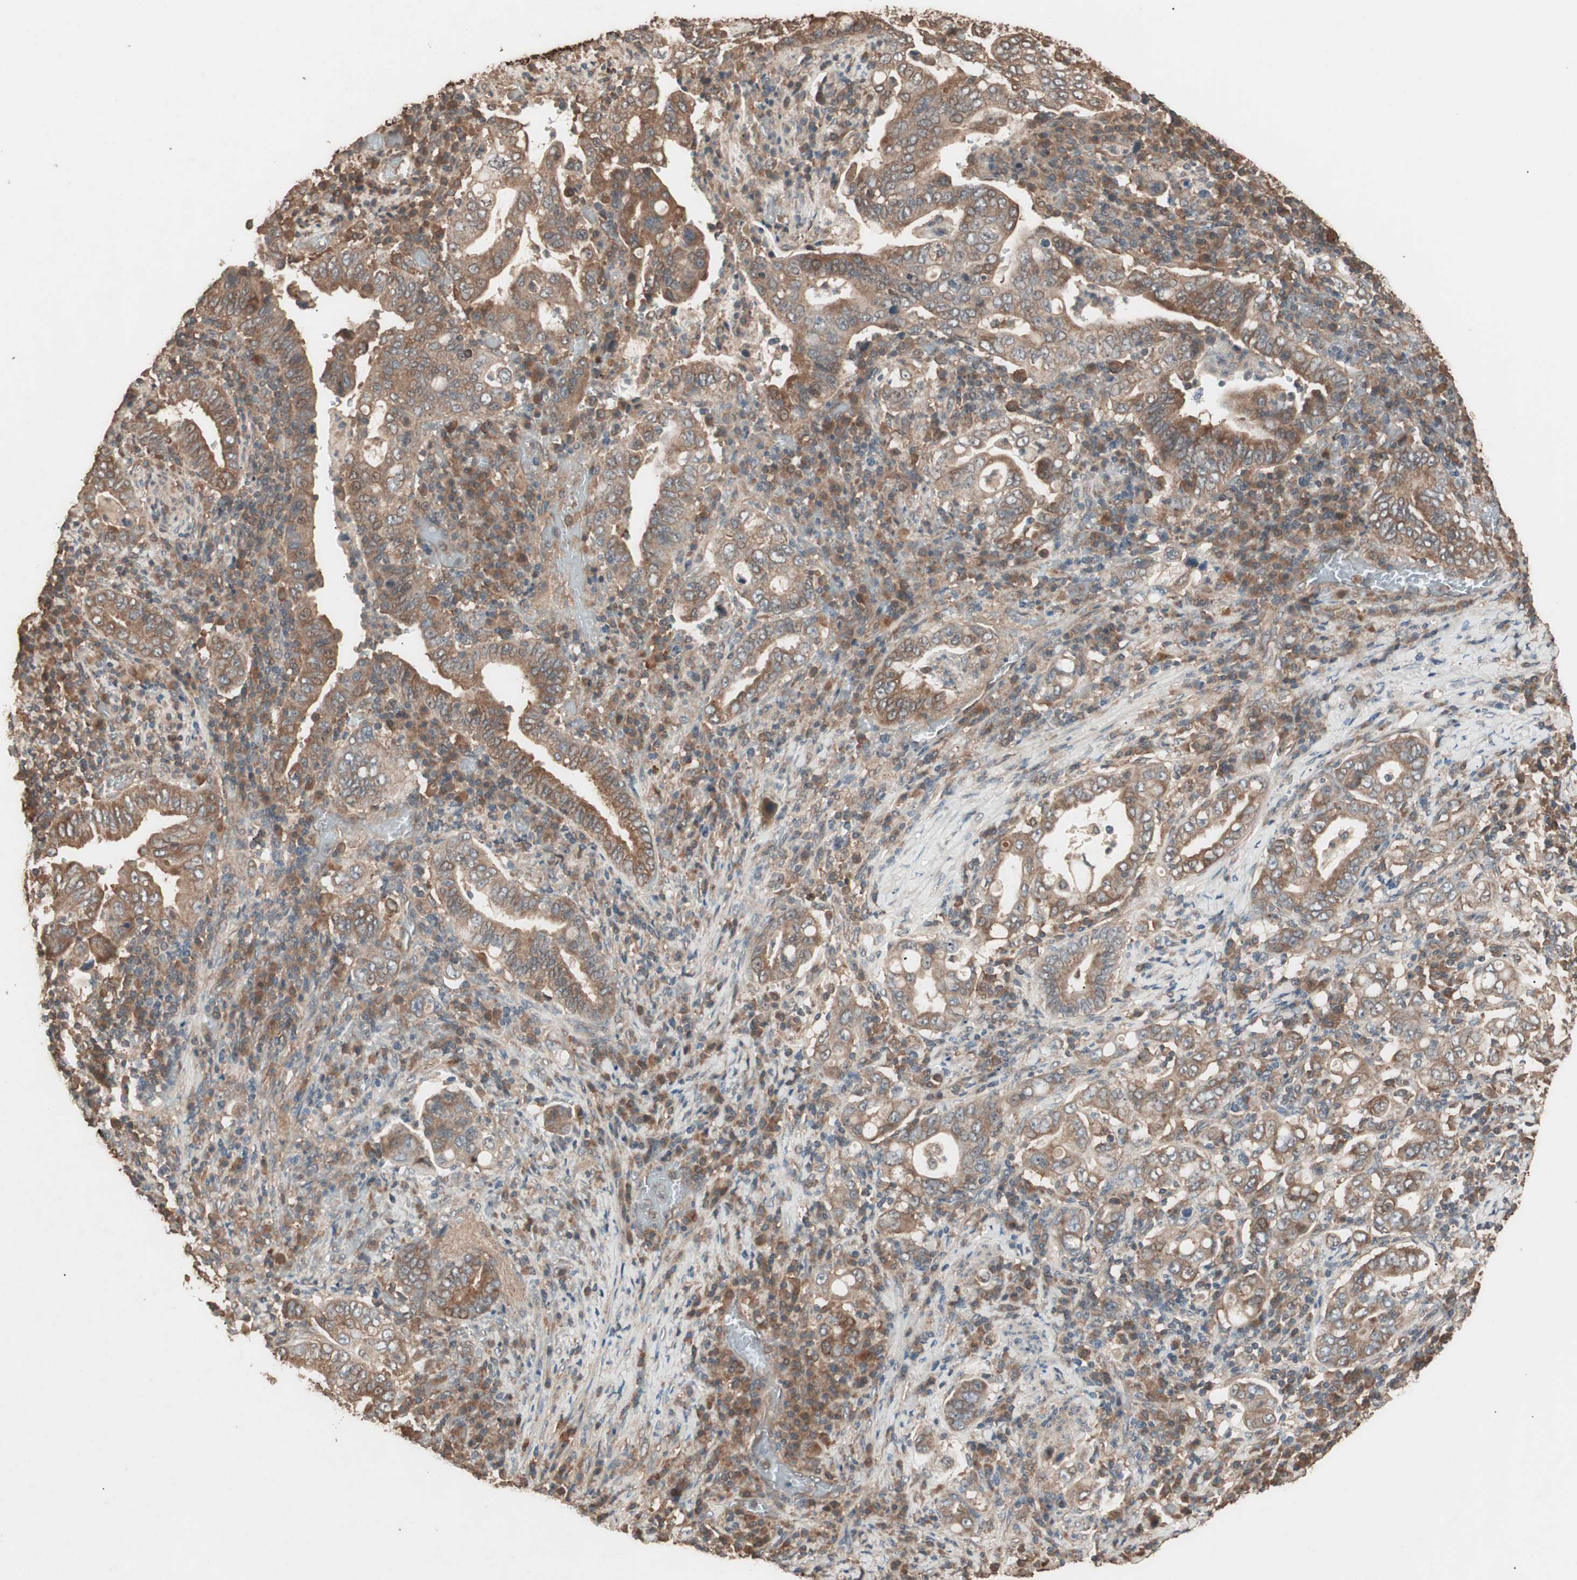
{"staining": {"intensity": "moderate", "quantity": ">75%", "location": "cytoplasmic/membranous"}, "tissue": "stomach cancer", "cell_type": "Tumor cells", "image_type": "cancer", "snomed": [{"axis": "morphology", "description": "Normal tissue, NOS"}, {"axis": "morphology", "description": "Adenocarcinoma, NOS"}, {"axis": "topography", "description": "Esophagus"}, {"axis": "topography", "description": "Stomach, upper"}, {"axis": "topography", "description": "Peripheral nerve tissue"}], "caption": "Moderate cytoplasmic/membranous protein expression is seen in about >75% of tumor cells in stomach cancer (adenocarcinoma).", "gene": "CCN4", "patient": {"sex": "male", "age": 62}}